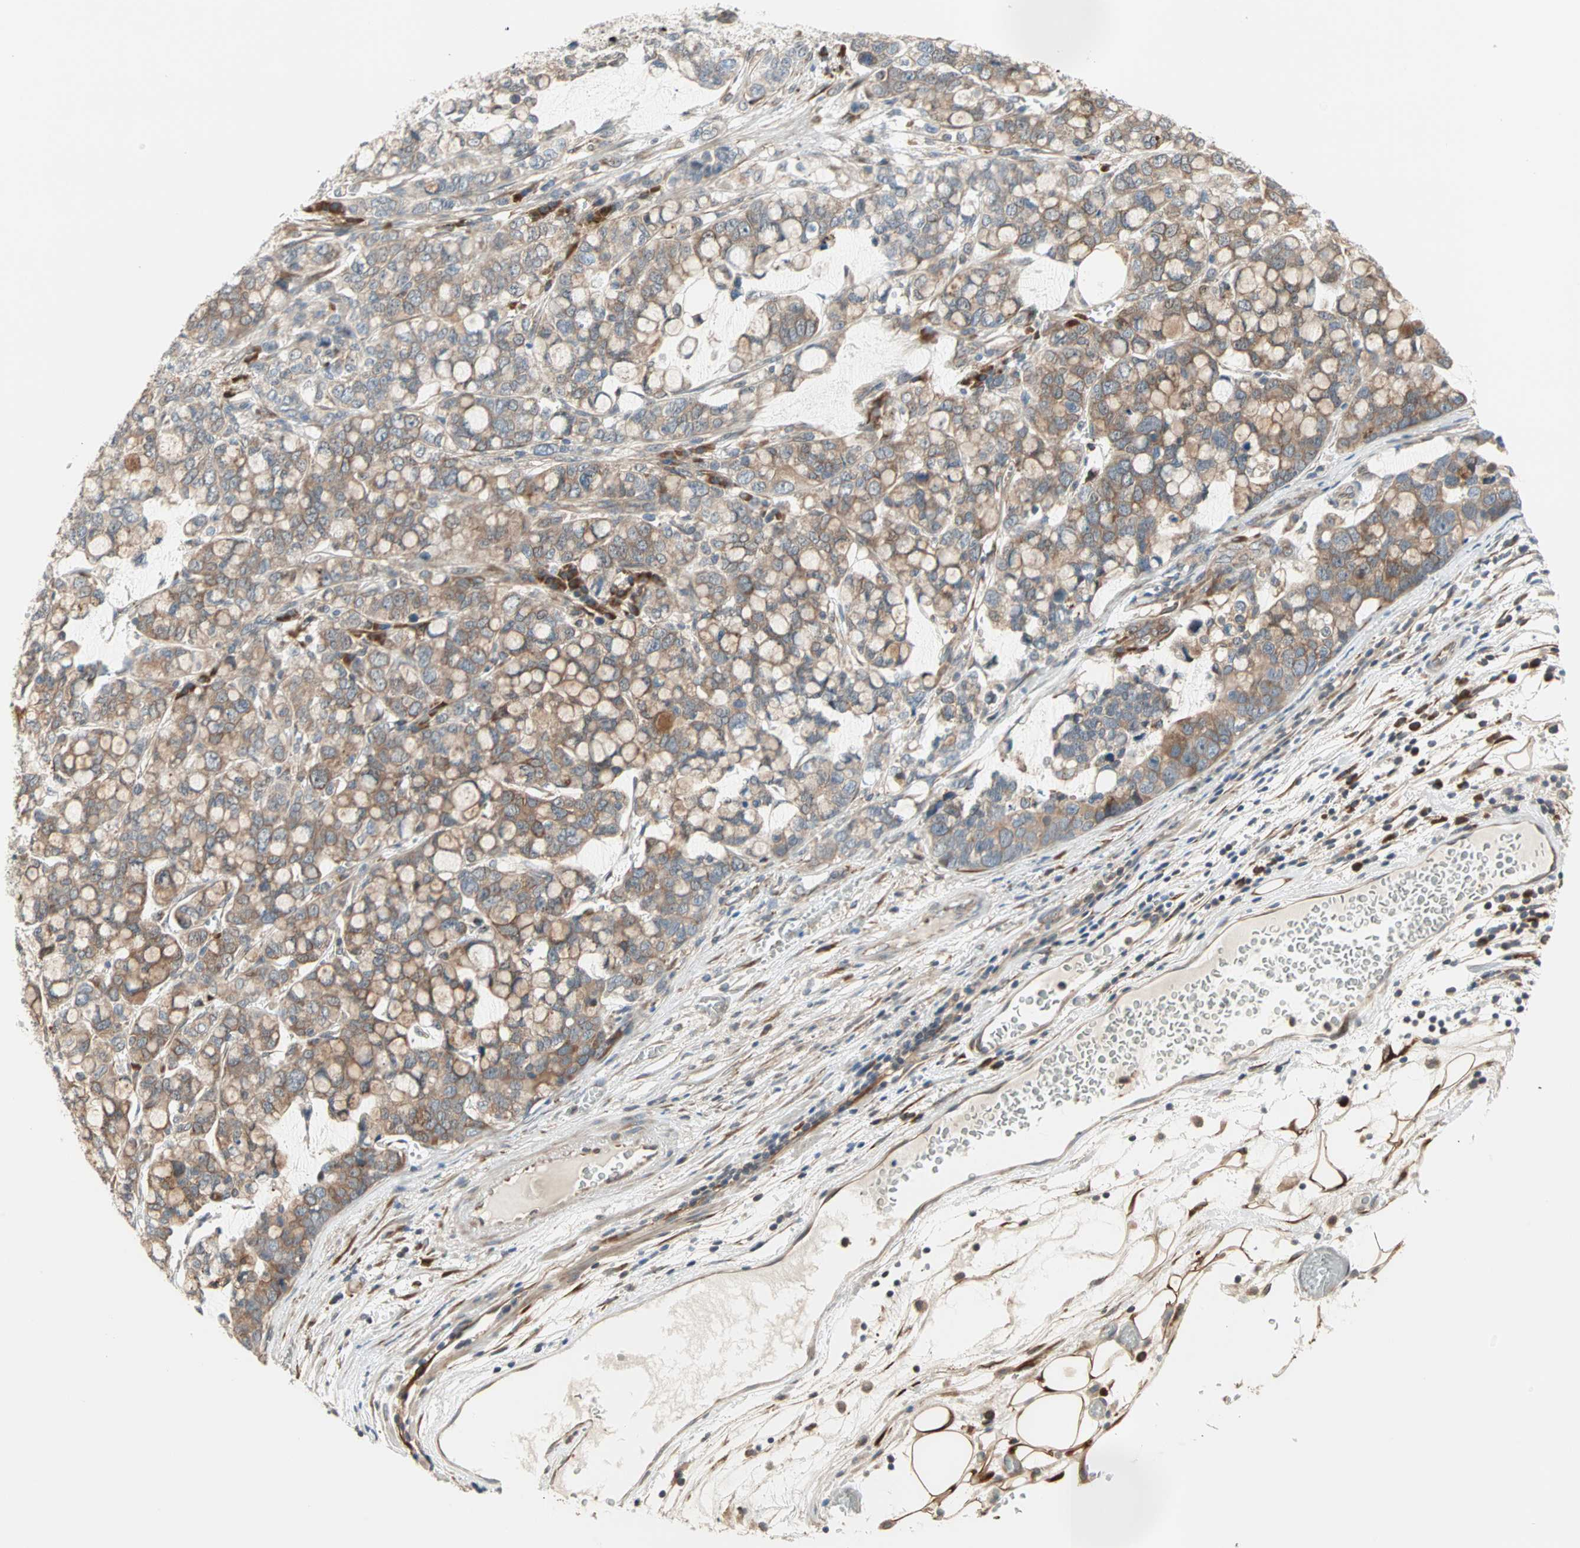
{"staining": {"intensity": "moderate", "quantity": ">75%", "location": "cytoplasmic/membranous"}, "tissue": "stomach cancer", "cell_type": "Tumor cells", "image_type": "cancer", "snomed": [{"axis": "morphology", "description": "Adenocarcinoma, NOS"}, {"axis": "topography", "description": "Stomach, lower"}], "caption": "An IHC image of tumor tissue is shown. Protein staining in brown labels moderate cytoplasmic/membranous positivity in stomach adenocarcinoma within tumor cells.", "gene": "SAR1A", "patient": {"sex": "male", "age": 84}}